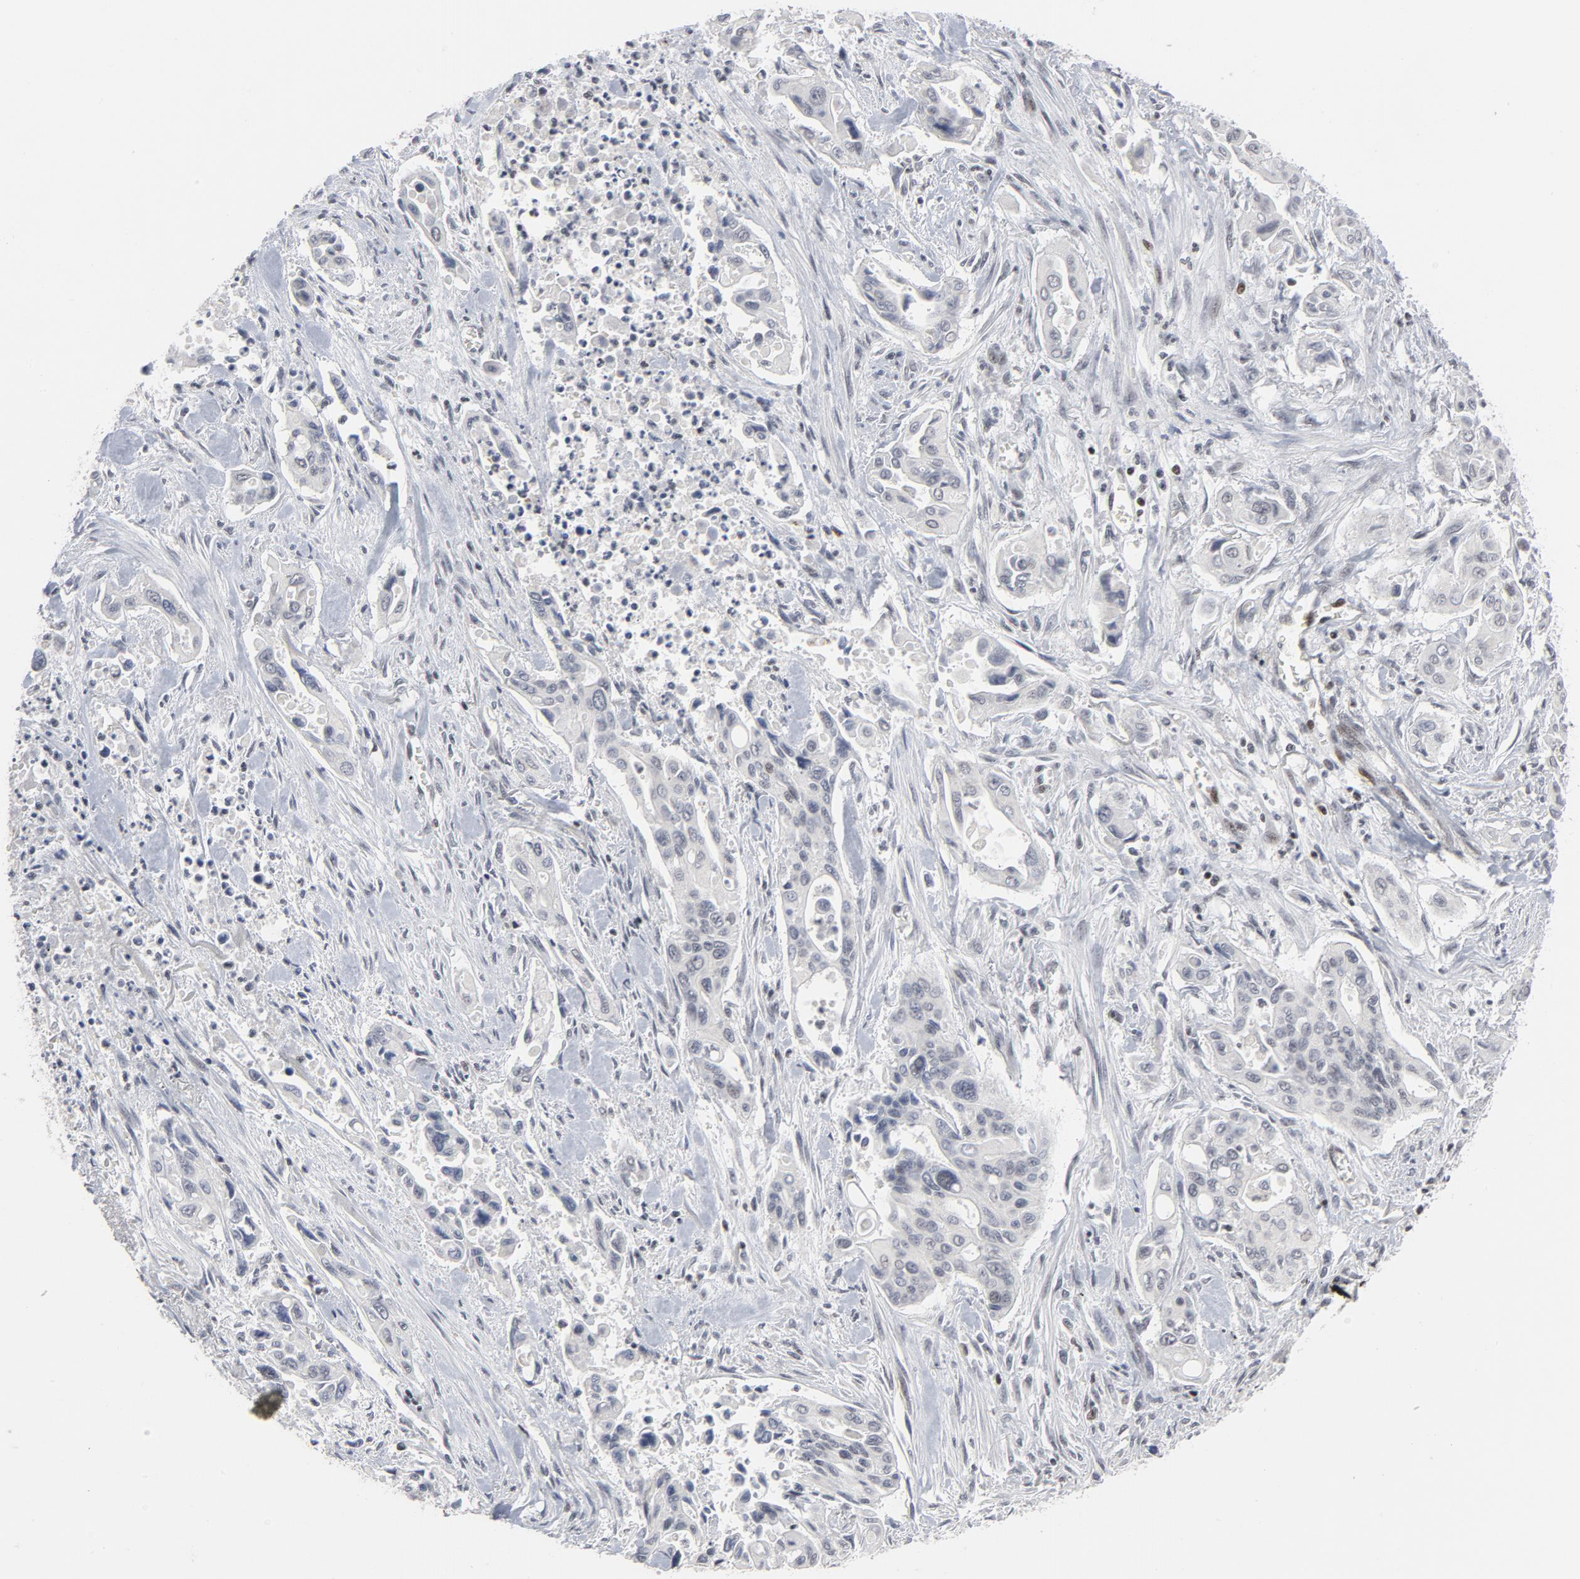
{"staining": {"intensity": "negative", "quantity": "none", "location": "none"}, "tissue": "pancreatic cancer", "cell_type": "Tumor cells", "image_type": "cancer", "snomed": [{"axis": "morphology", "description": "Adenocarcinoma, NOS"}, {"axis": "topography", "description": "Pancreas"}], "caption": "A high-resolution image shows IHC staining of pancreatic cancer (adenocarcinoma), which reveals no significant expression in tumor cells.", "gene": "GABPA", "patient": {"sex": "male", "age": 77}}